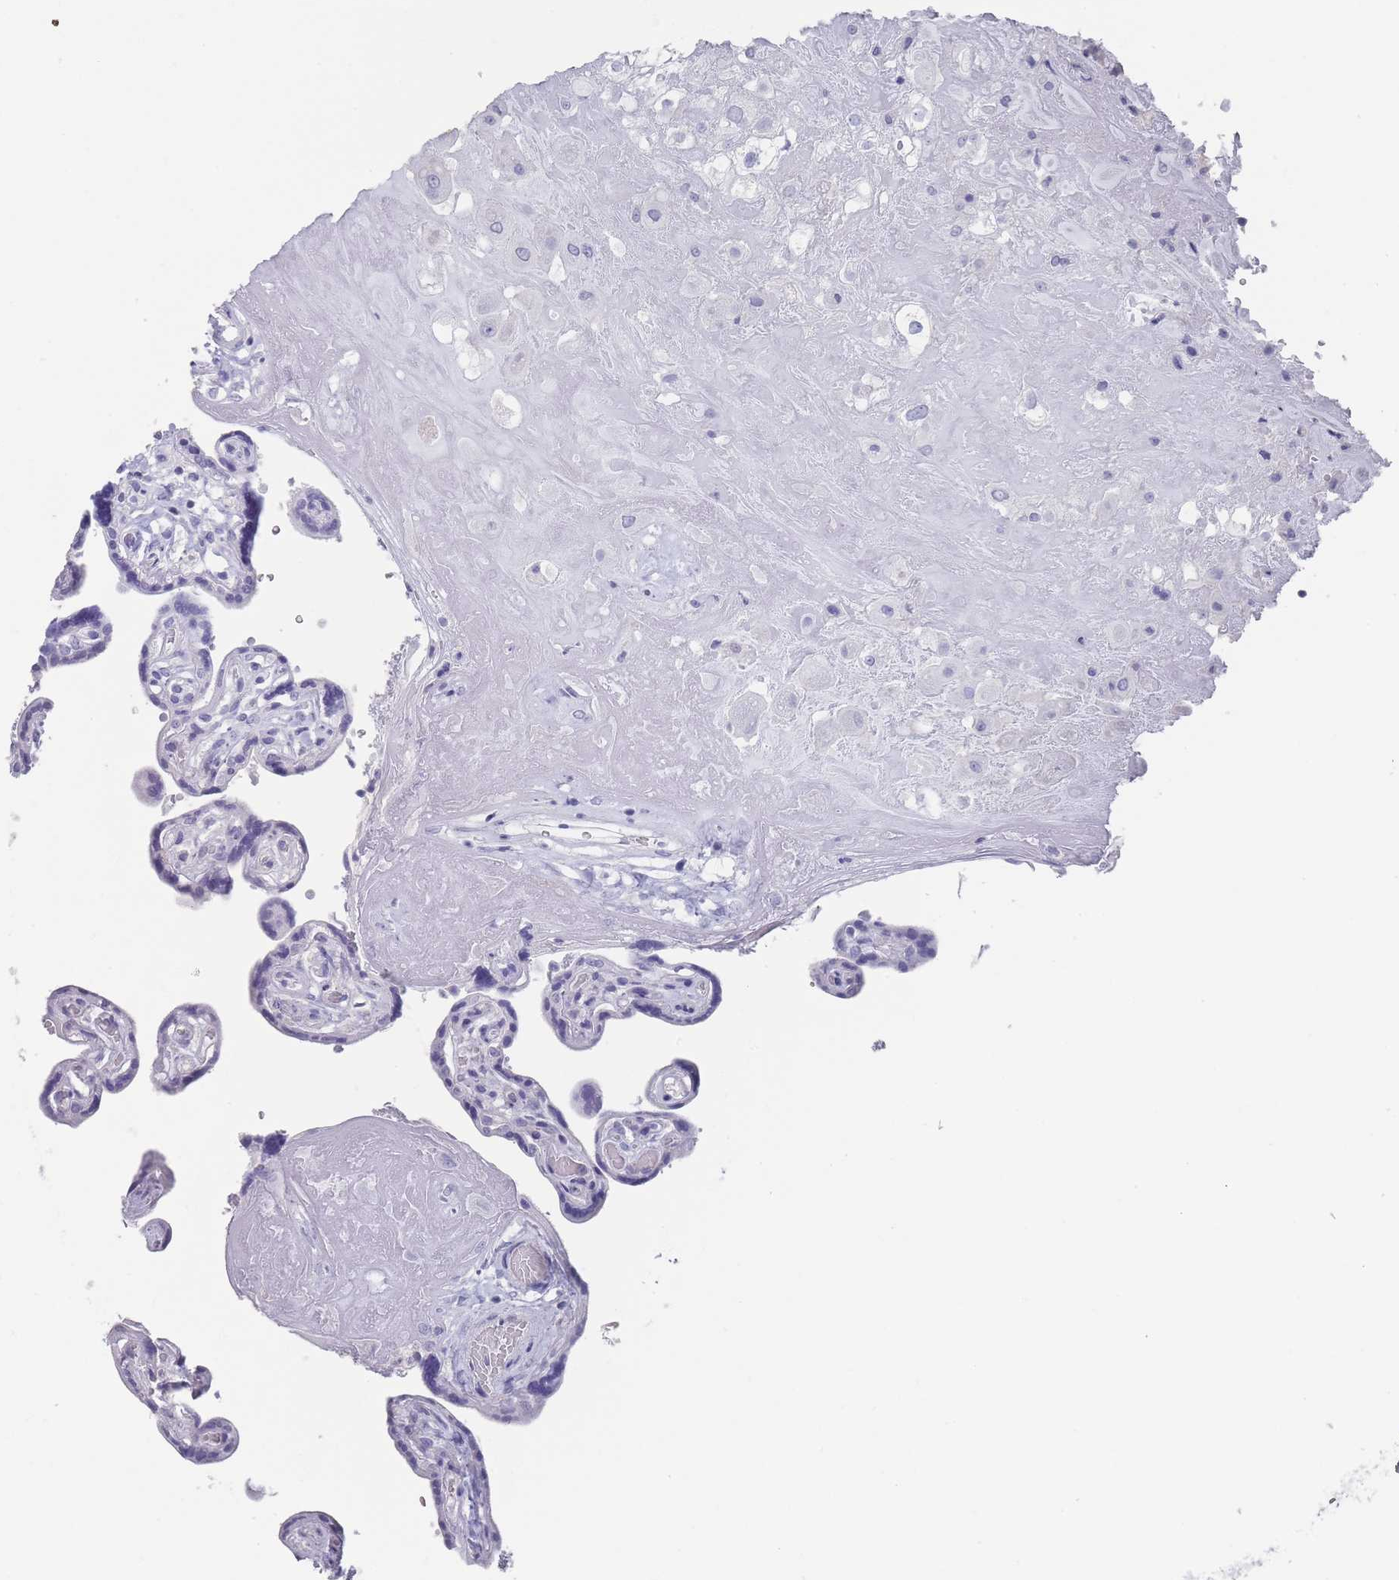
{"staining": {"intensity": "negative", "quantity": "none", "location": "none"}, "tissue": "placenta", "cell_type": "Decidual cells", "image_type": "normal", "snomed": [{"axis": "morphology", "description": "Normal tissue, NOS"}, {"axis": "topography", "description": "Placenta"}], "caption": "The image displays no staining of decidual cells in unremarkable placenta.", "gene": "RAB2B", "patient": {"sex": "female", "age": 32}}